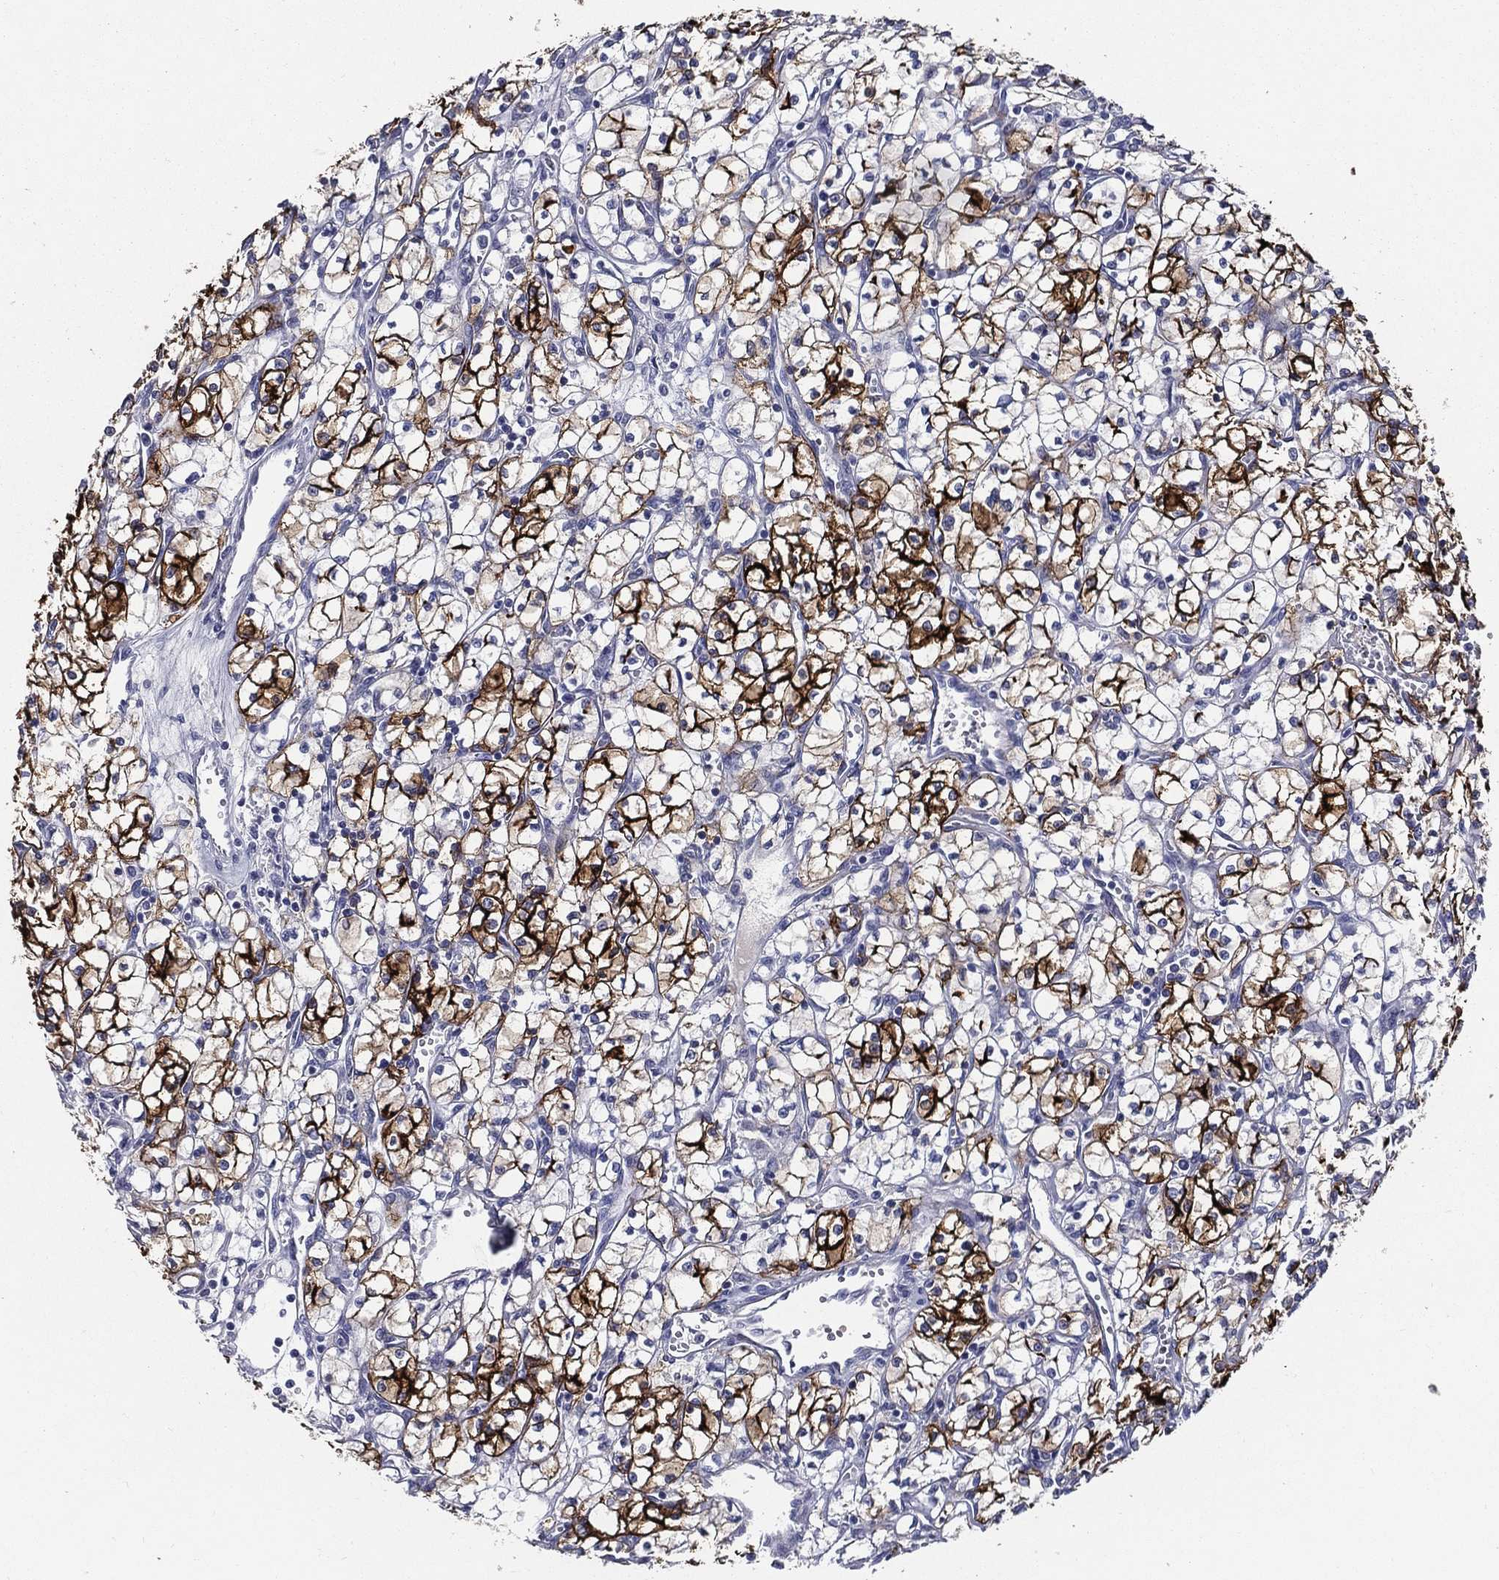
{"staining": {"intensity": "strong", "quantity": "25%-75%", "location": "cytoplasmic/membranous"}, "tissue": "renal cancer", "cell_type": "Tumor cells", "image_type": "cancer", "snomed": [{"axis": "morphology", "description": "Adenocarcinoma, NOS"}, {"axis": "topography", "description": "Kidney"}], "caption": "Tumor cells show high levels of strong cytoplasmic/membranous positivity in approximately 25%-75% of cells in human renal adenocarcinoma.", "gene": "ACE2", "patient": {"sex": "female", "age": 64}}